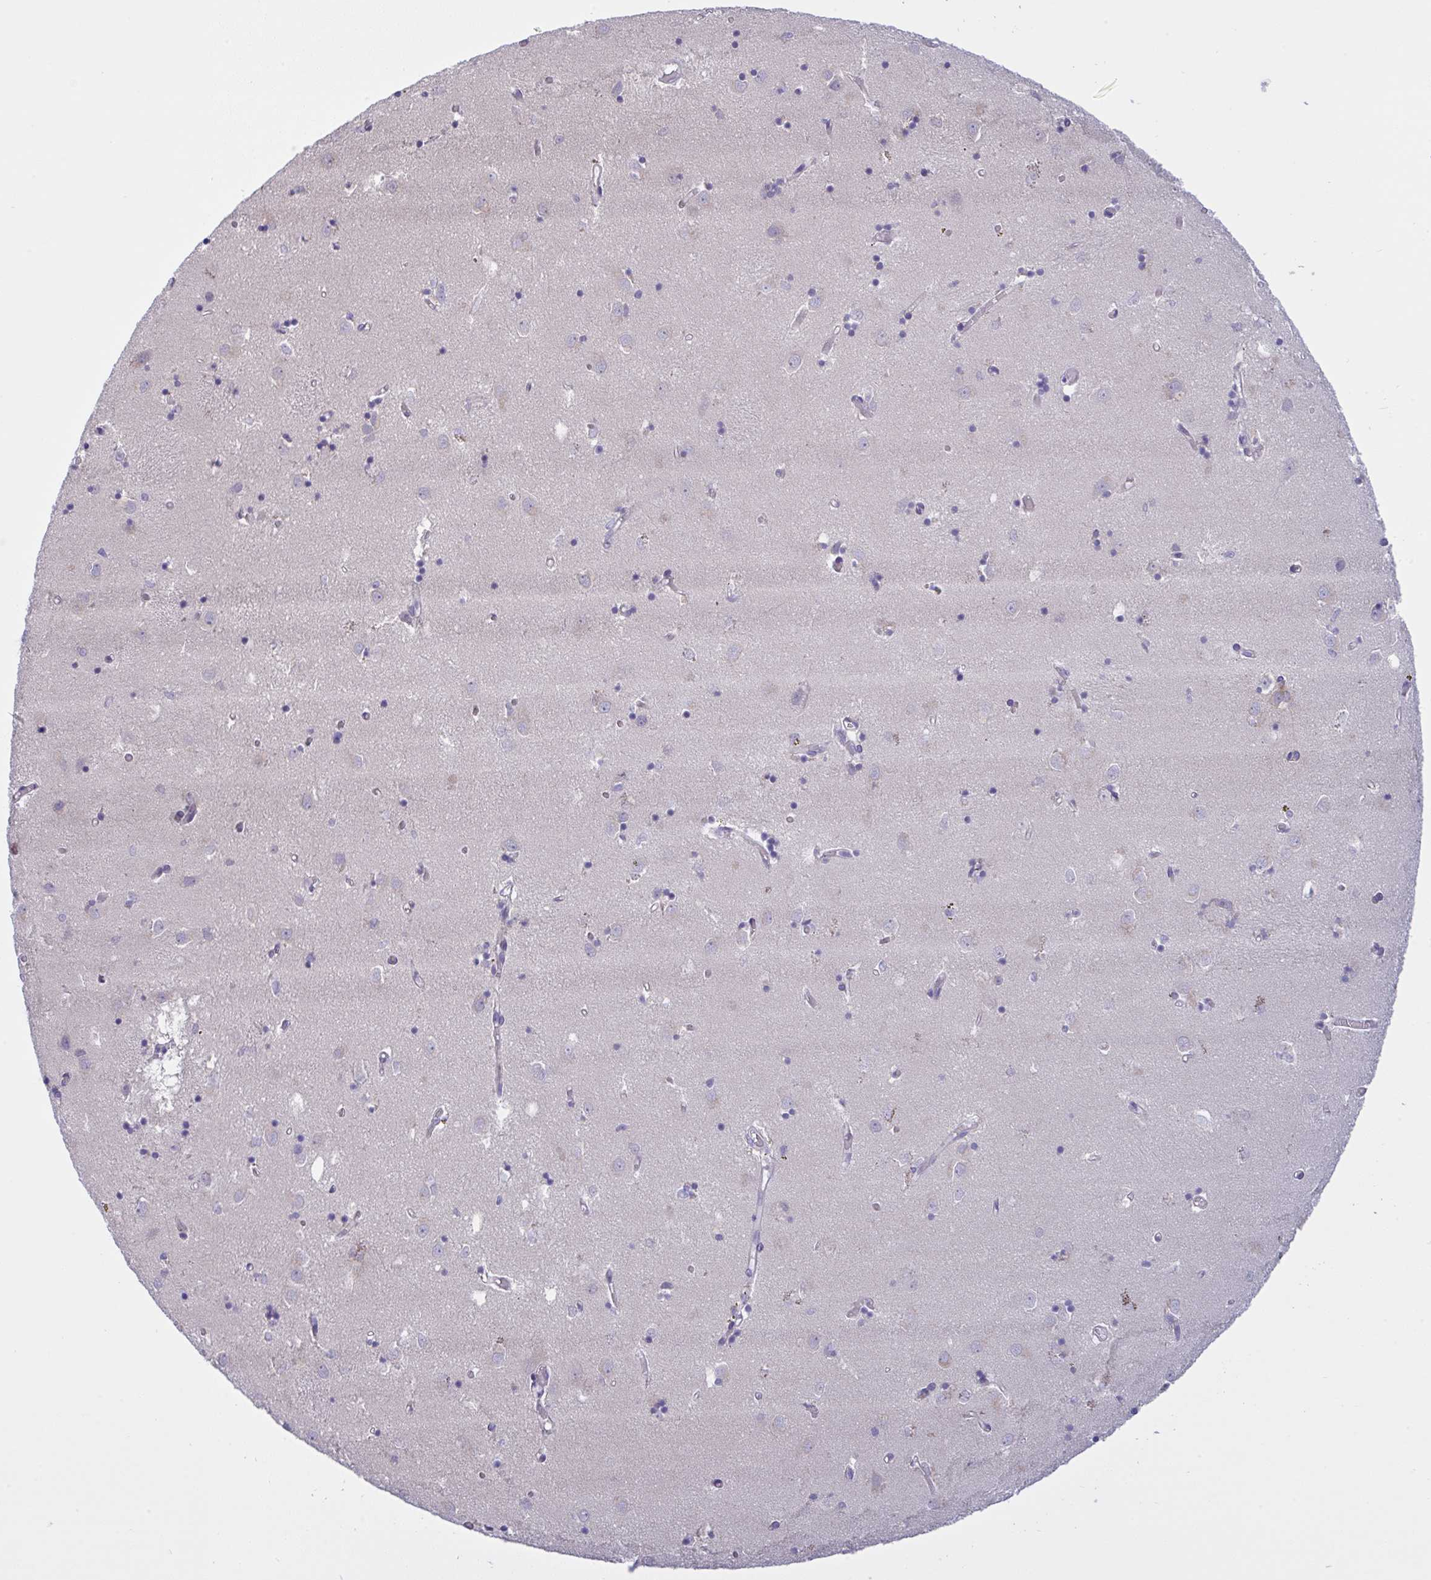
{"staining": {"intensity": "negative", "quantity": "none", "location": "none"}, "tissue": "caudate", "cell_type": "Glial cells", "image_type": "normal", "snomed": [{"axis": "morphology", "description": "Normal tissue, NOS"}, {"axis": "topography", "description": "Lateral ventricle wall"}], "caption": "Immunohistochemistry of unremarkable human caudate reveals no positivity in glial cells. (DAB (3,3'-diaminobenzidine) immunohistochemistry visualized using brightfield microscopy, high magnification).", "gene": "TMEM41A", "patient": {"sex": "male", "age": 70}}